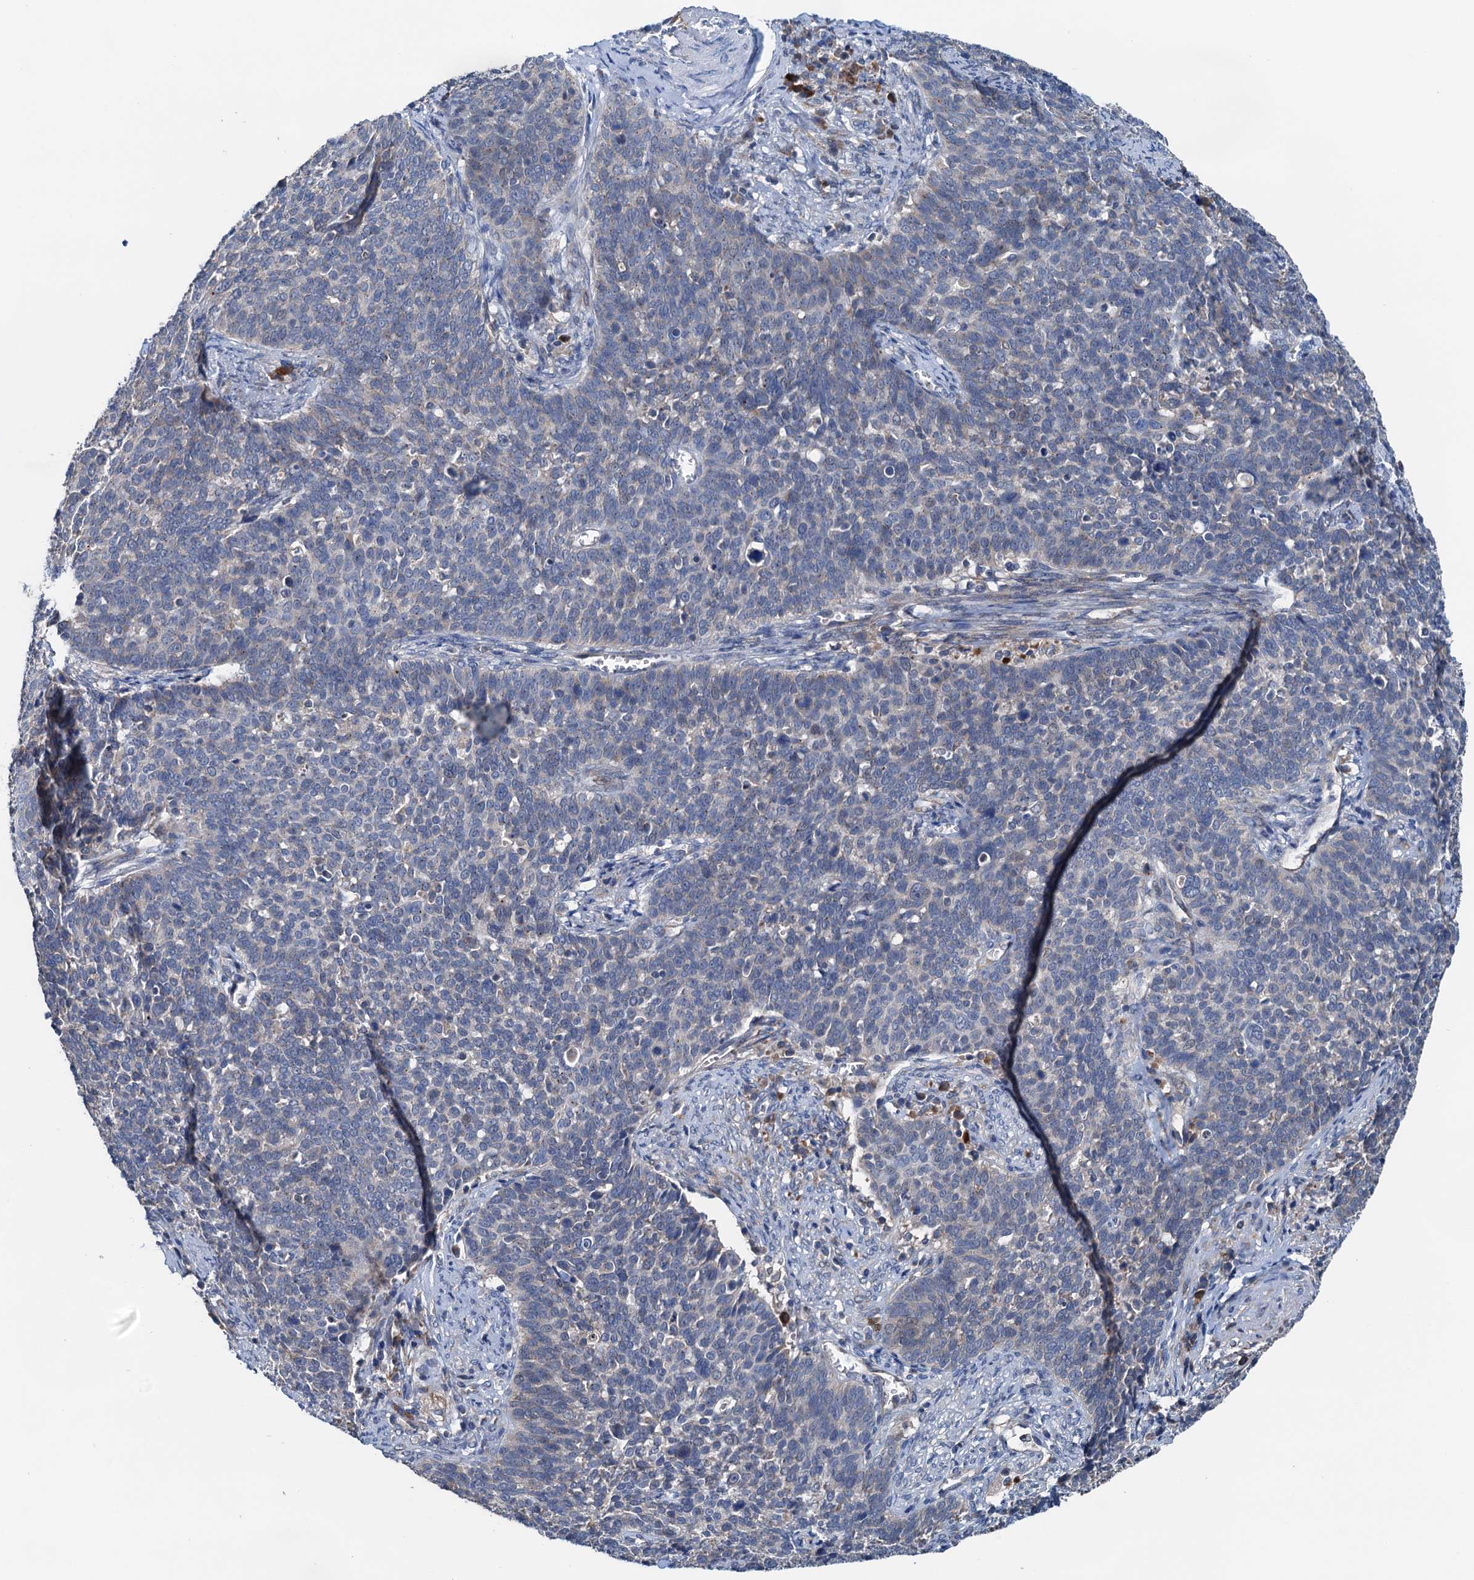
{"staining": {"intensity": "negative", "quantity": "none", "location": "none"}, "tissue": "cervical cancer", "cell_type": "Tumor cells", "image_type": "cancer", "snomed": [{"axis": "morphology", "description": "Squamous cell carcinoma, NOS"}, {"axis": "topography", "description": "Cervix"}], "caption": "Tumor cells show no significant positivity in cervical squamous cell carcinoma.", "gene": "ELAC1", "patient": {"sex": "female", "age": 39}}